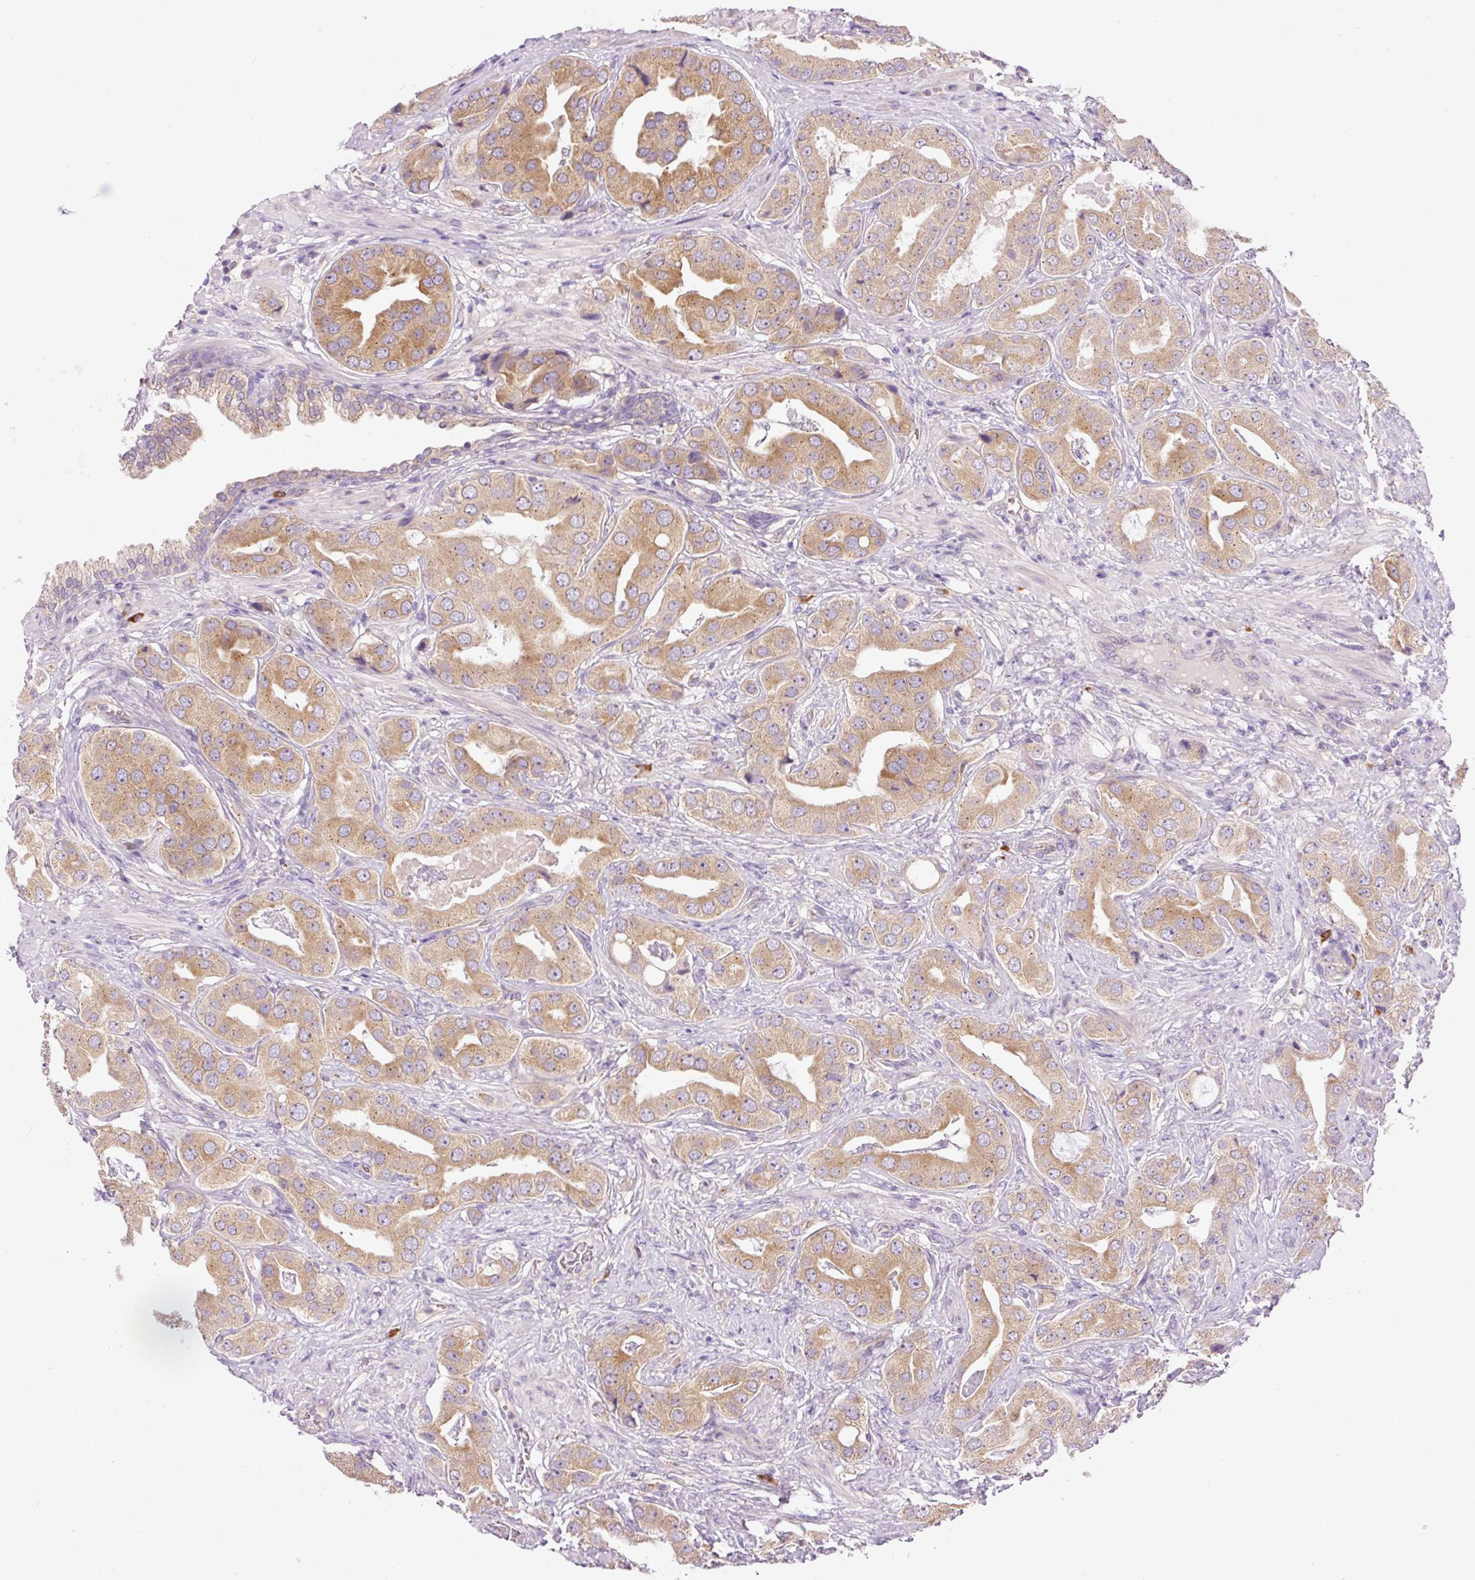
{"staining": {"intensity": "moderate", "quantity": ">75%", "location": "cytoplasmic/membranous"}, "tissue": "prostate cancer", "cell_type": "Tumor cells", "image_type": "cancer", "snomed": [{"axis": "morphology", "description": "Adenocarcinoma, High grade"}, {"axis": "topography", "description": "Prostate"}], "caption": "Immunohistochemistry histopathology image of human prostate high-grade adenocarcinoma stained for a protein (brown), which reveals medium levels of moderate cytoplasmic/membranous staining in approximately >75% of tumor cells.", "gene": "PNPLA5", "patient": {"sex": "male", "age": 63}}